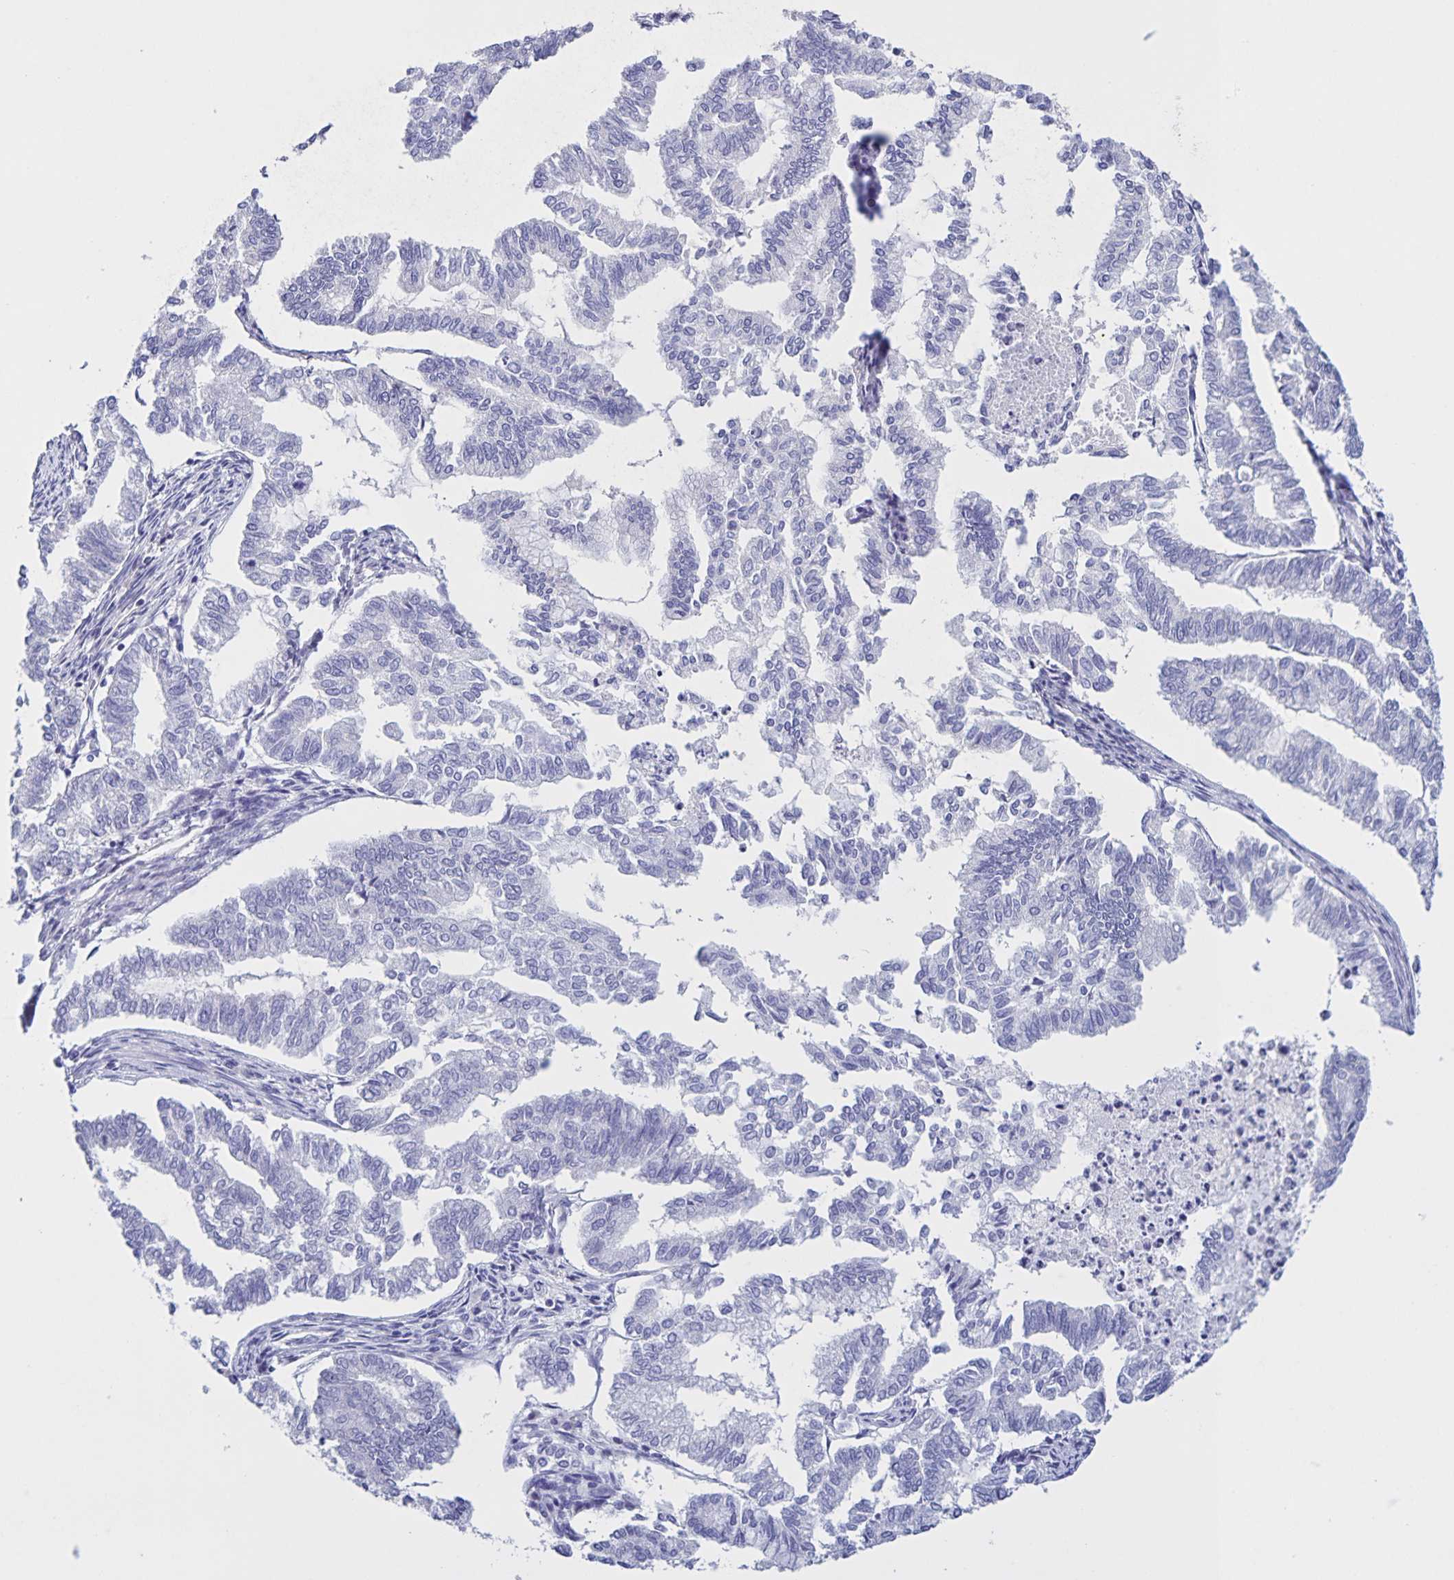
{"staining": {"intensity": "negative", "quantity": "none", "location": "none"}, "tissue": "endometrial cancer", "cell_type": "Tumor cells", "image_type": "cancer", "snomed": [{"axis": "morphology", "description": "Adenocarcinoma, NOS"}, {"axis": "topography", "description": "Endometrium"}], "caption": "The histopathology image shows no significant staining in tumor cells of endometrial cancer.", "gene": "DMGDH", "patient": {"sex": "female", "age": 79}}